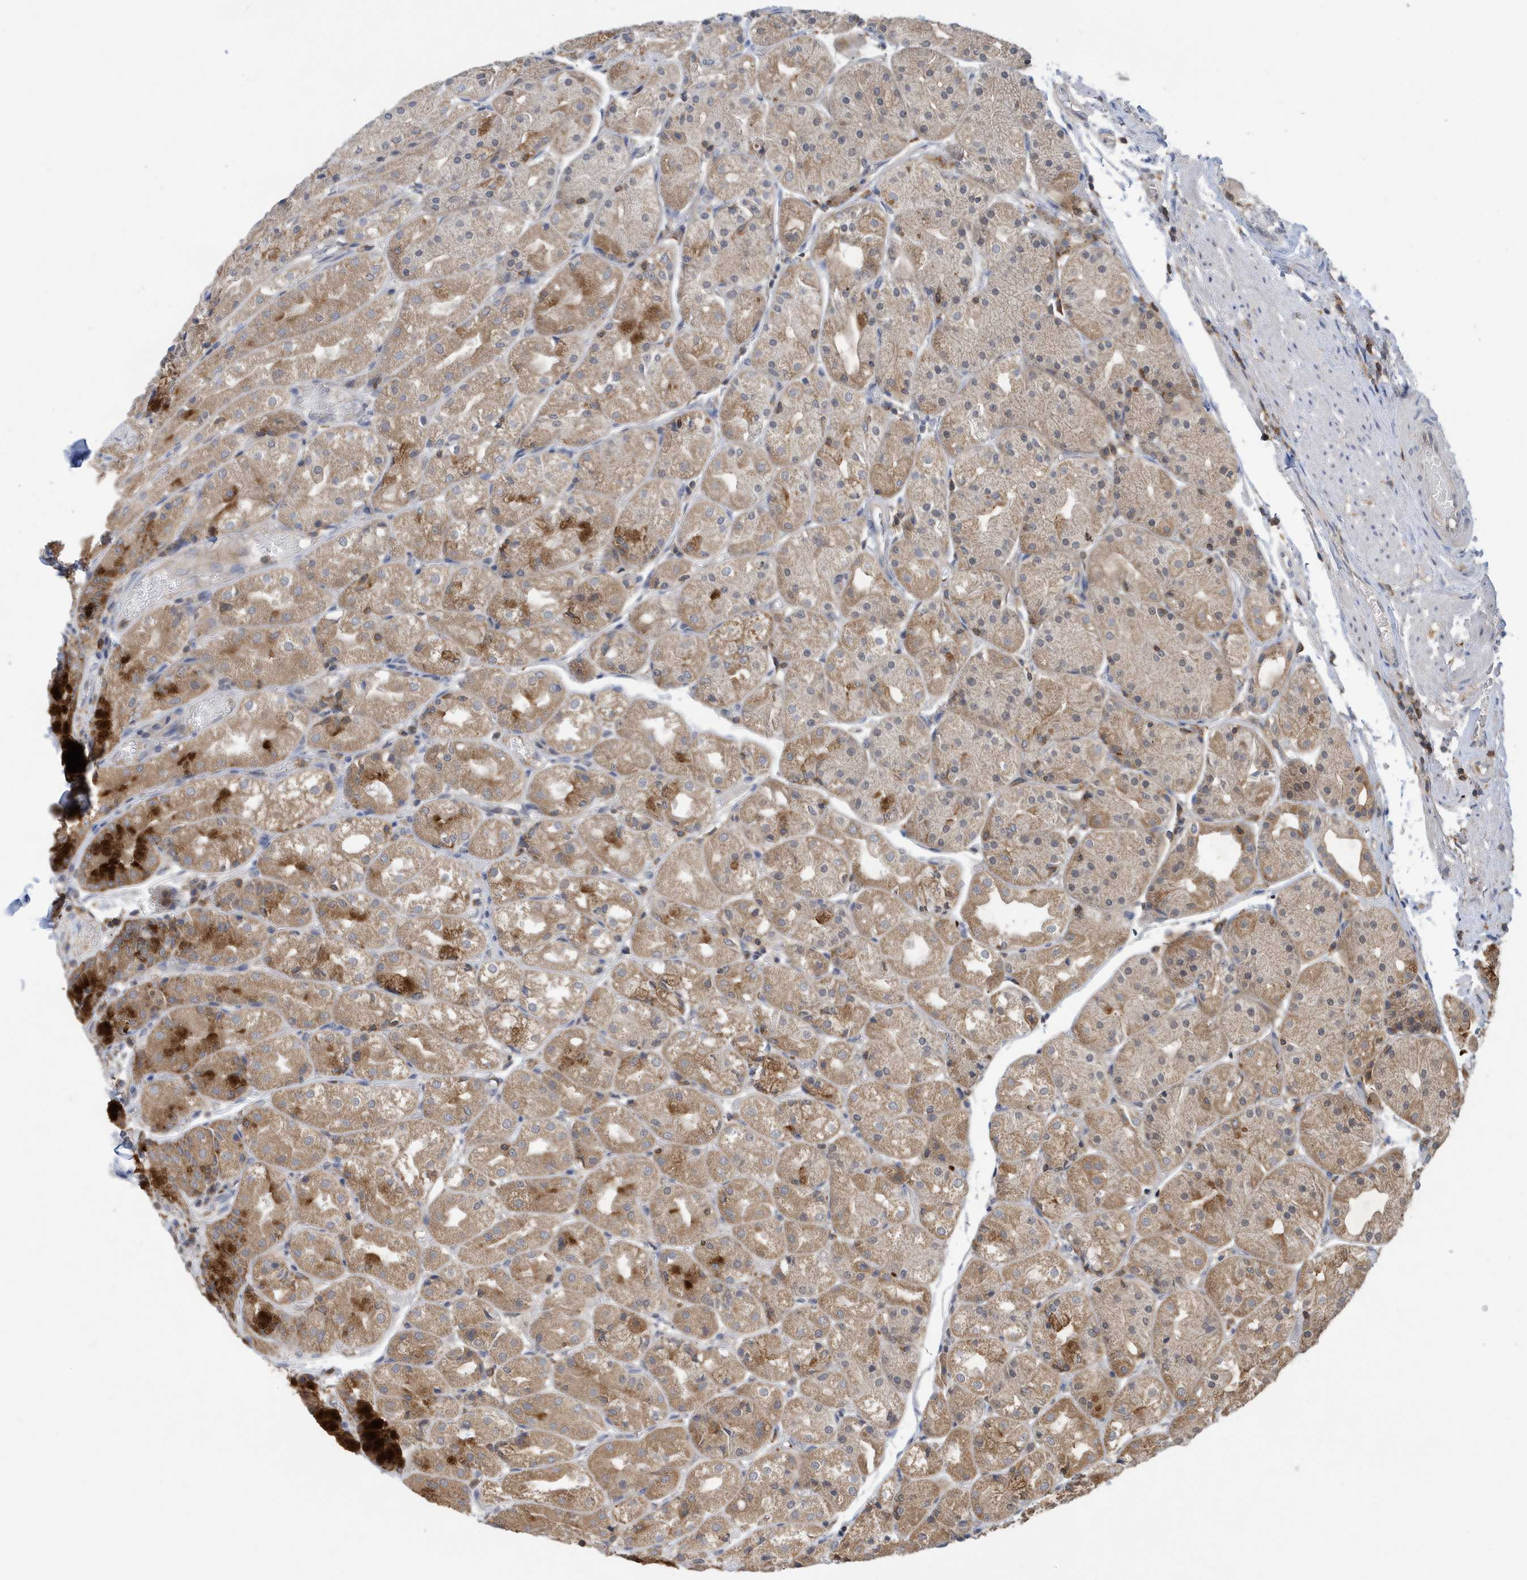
{"staining": {"intensity": "moderate", "quantity": ">75%", "location": "cytoplasmic/membranous"}, "tissue": "stomach", "cell_type": "Glandular cells", "image_type": "normal", "snomed": [{"axis": "morphology", "description": "Normal tissue, NOS"}, {"axis": "topography", "description": "Stomach, upper"}], "caption": "Immunohistochemistry (IHC) image of benign stomach stained for a protein (brown), which displays medium levels of moderate cytoplasmic/membranous staining in about >75% of glandular cells.", "gene": "NSUN3", "patient": {"sex": "male", "age": 72}}